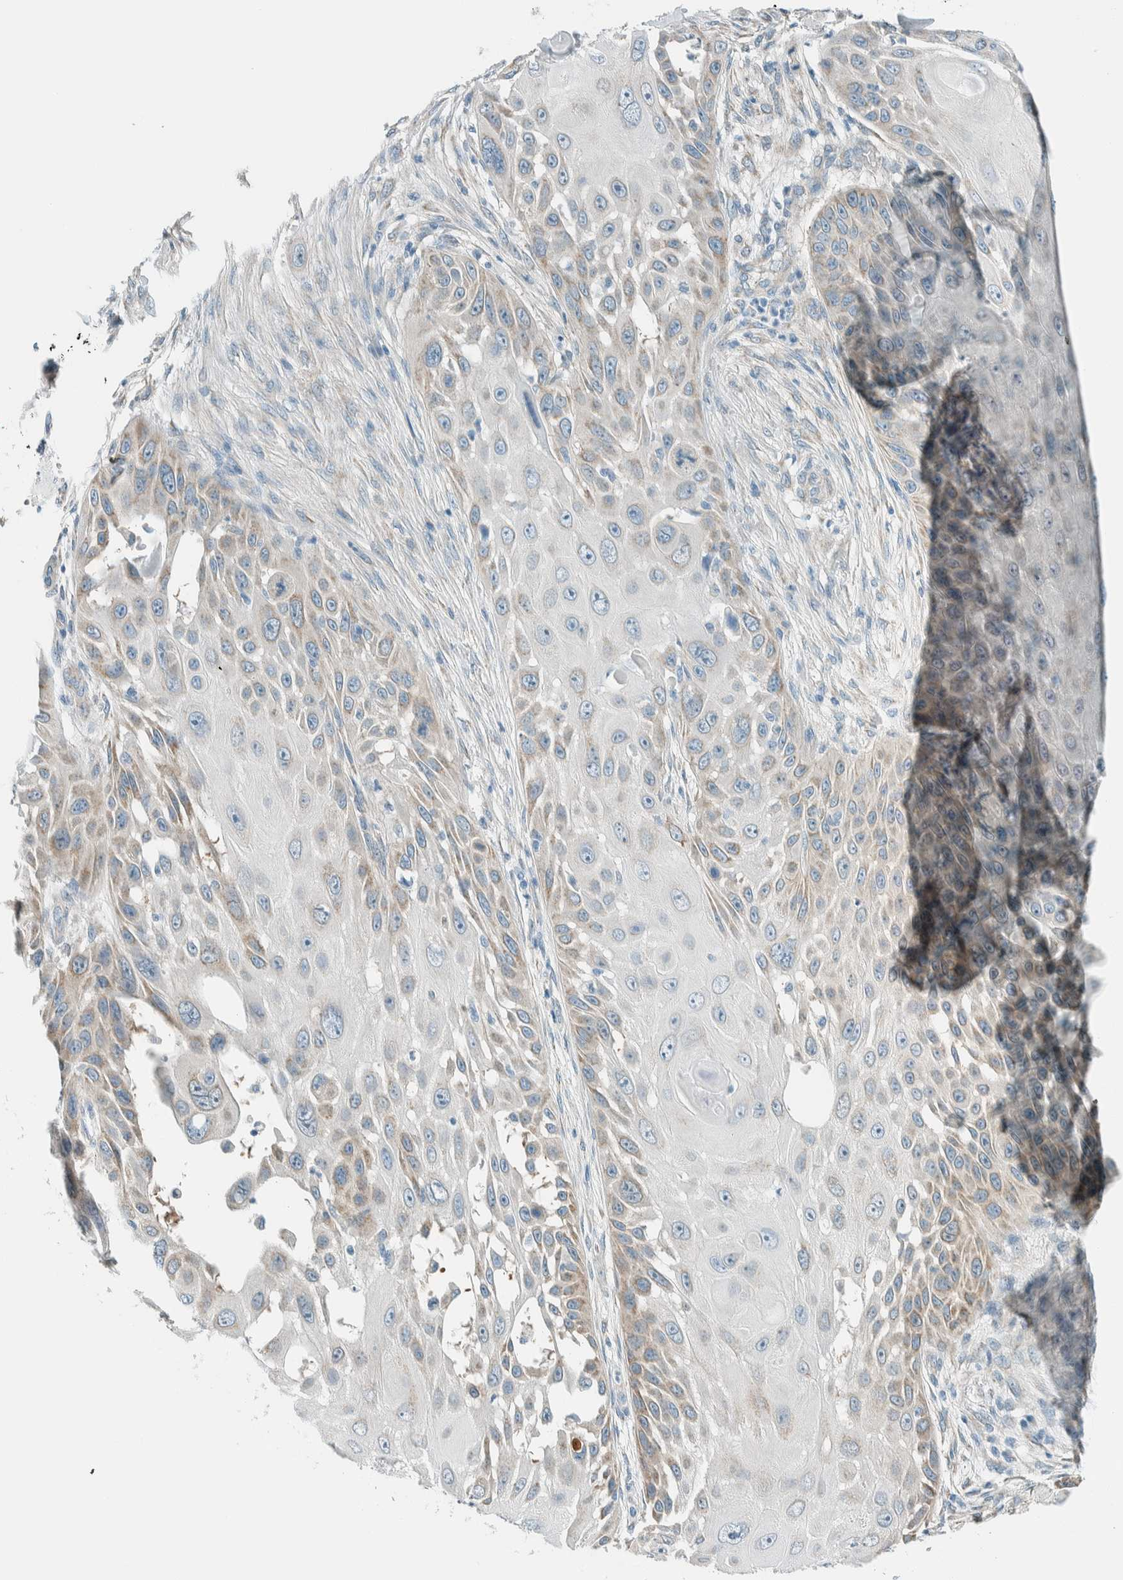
{"staining": {"intensity": "weak", "quantity": "25%-75%", "location": "cytoplasmic/membranous"}, "tissue": "skin cancer", "cell_type": "Tumor cells", "image_type": "cancer", "snomed": [{"axis": "morphology", "description": "Squamous cell carcinoma, NOS"}, {"axis": "topography", "description": "Skin"}], "caption": "Human squamous cell carcinoma (skin) stained with a protein marker demonstrates weak staining in tumor cells.", "gene": "ALDH7A1", "patient": {"sex": "female", "age": 44}}